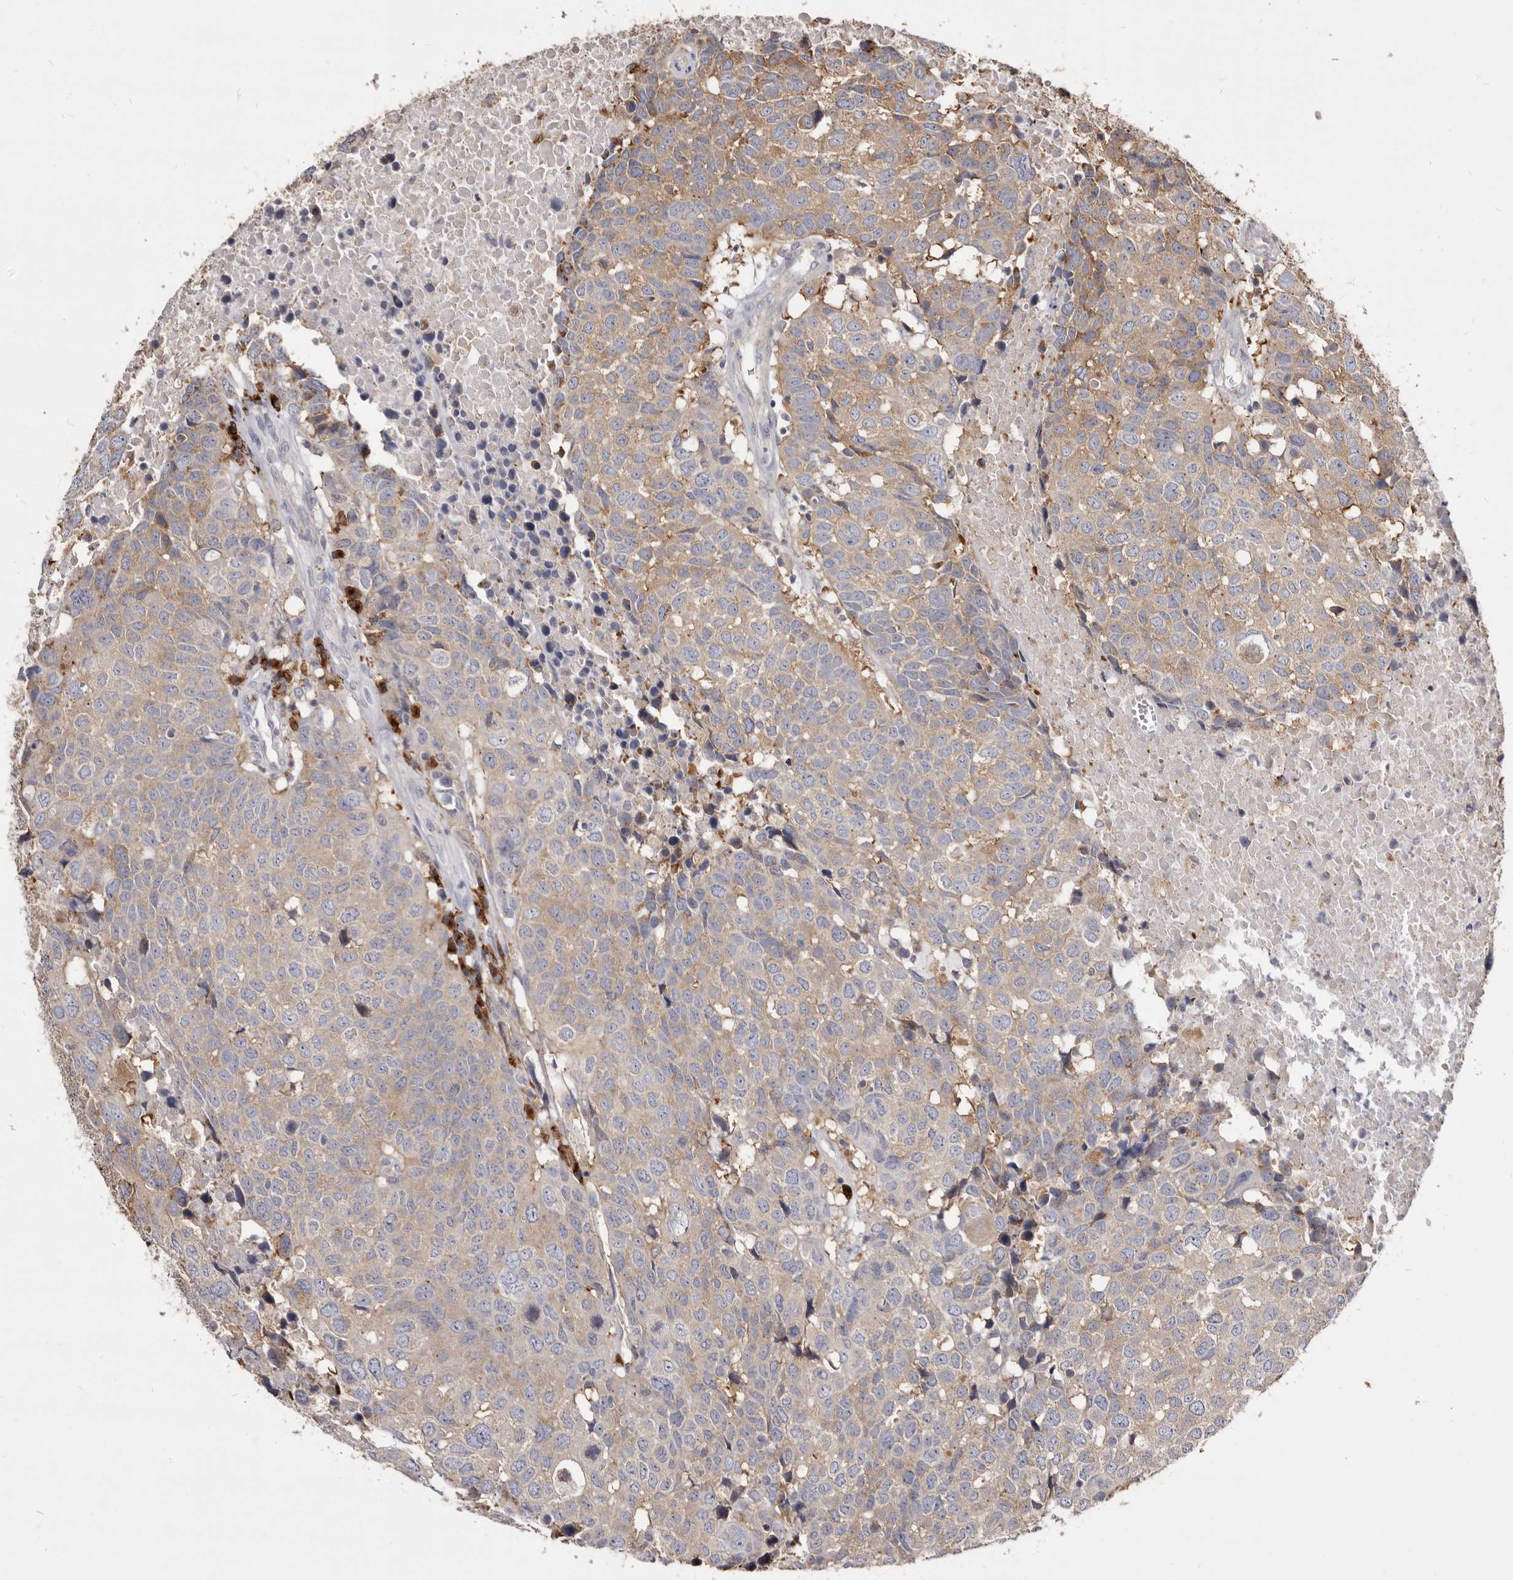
{"staining": {"intensity": "moderate", "quantity": "25%-75%", "location": "cytoplasmic/membranous"}, "tissue": "head and neck cancer", "cell_type": "Tumor cells", "image_type": "cancer", "snomed": [{"axis": "morphology", "description": "Squamous cell carcinoma, NOS"}, {"axis": "topography", "description": "Head-Neck"}], "caption": "This image displays immunohistochemistry (IHC) staining of human squamous cell carcinoma (head and neck), with medium moderate cytoplasmic/membranous expression in approximately 25%-75% of tumor cells.", "gene": "TPD52", "patient": {"sex": "male", "age": 66}}